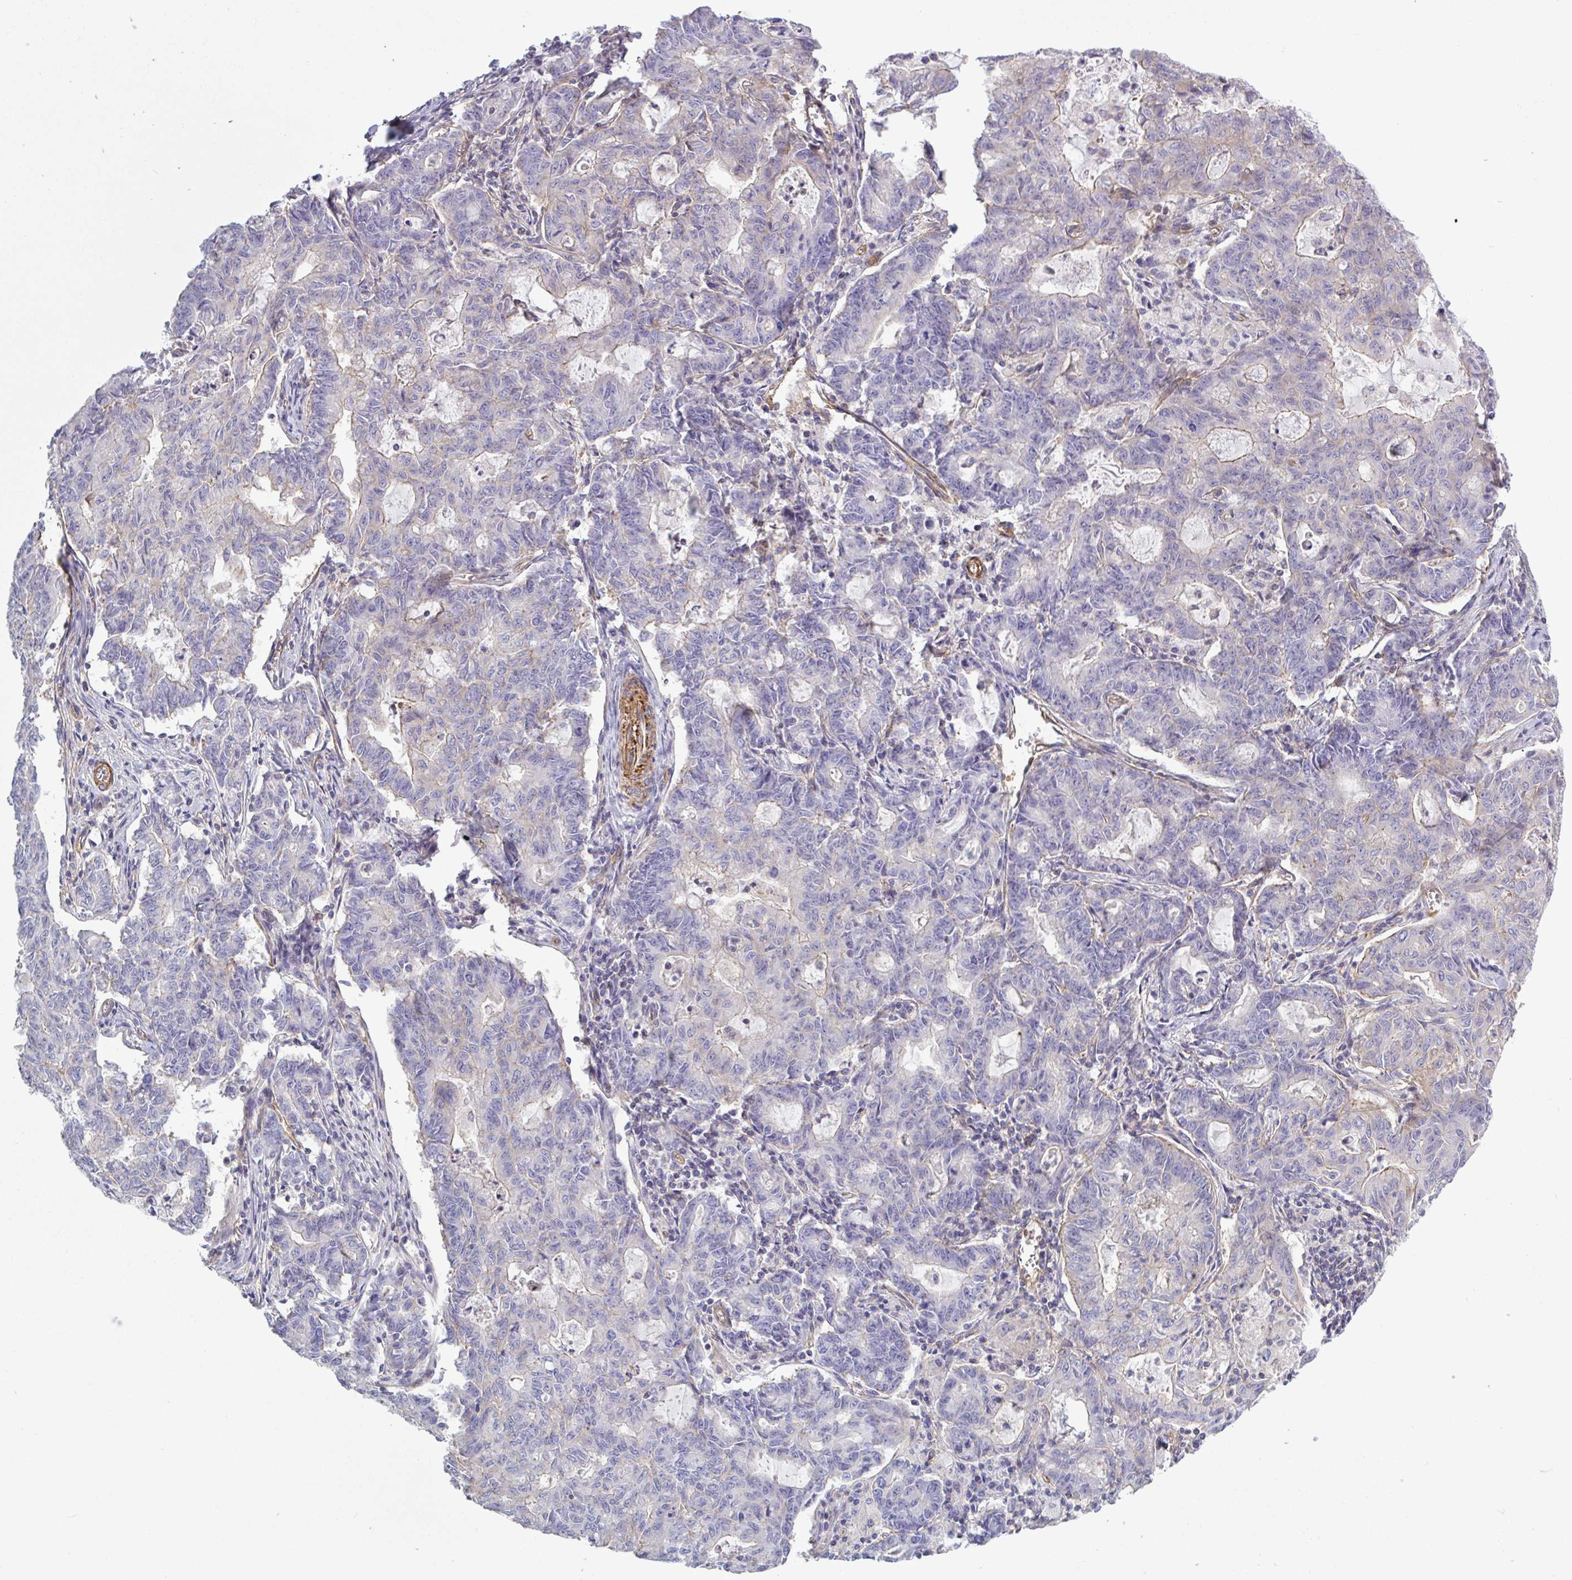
{"staining": {"intensity": "negative", "quantity": "none", "location": "none"}, "tissue": "stomach cancer", "cell_type": "Tumor cells", "image_type": "cancer", "snomed": [{"axis": "morphology", "description": "Adenocarcinoma, NOS"}, {"axis": "topography", "description": "Stomach, upper"}], "caption": "Immunohistochemical staining of human stomach cancer (adenocarcinoma) displays no significant expression in tumor cells. Nuclei are stained in blue.", "gene": "SHISA7", "patient": {"sex": "female", "age": 79}}